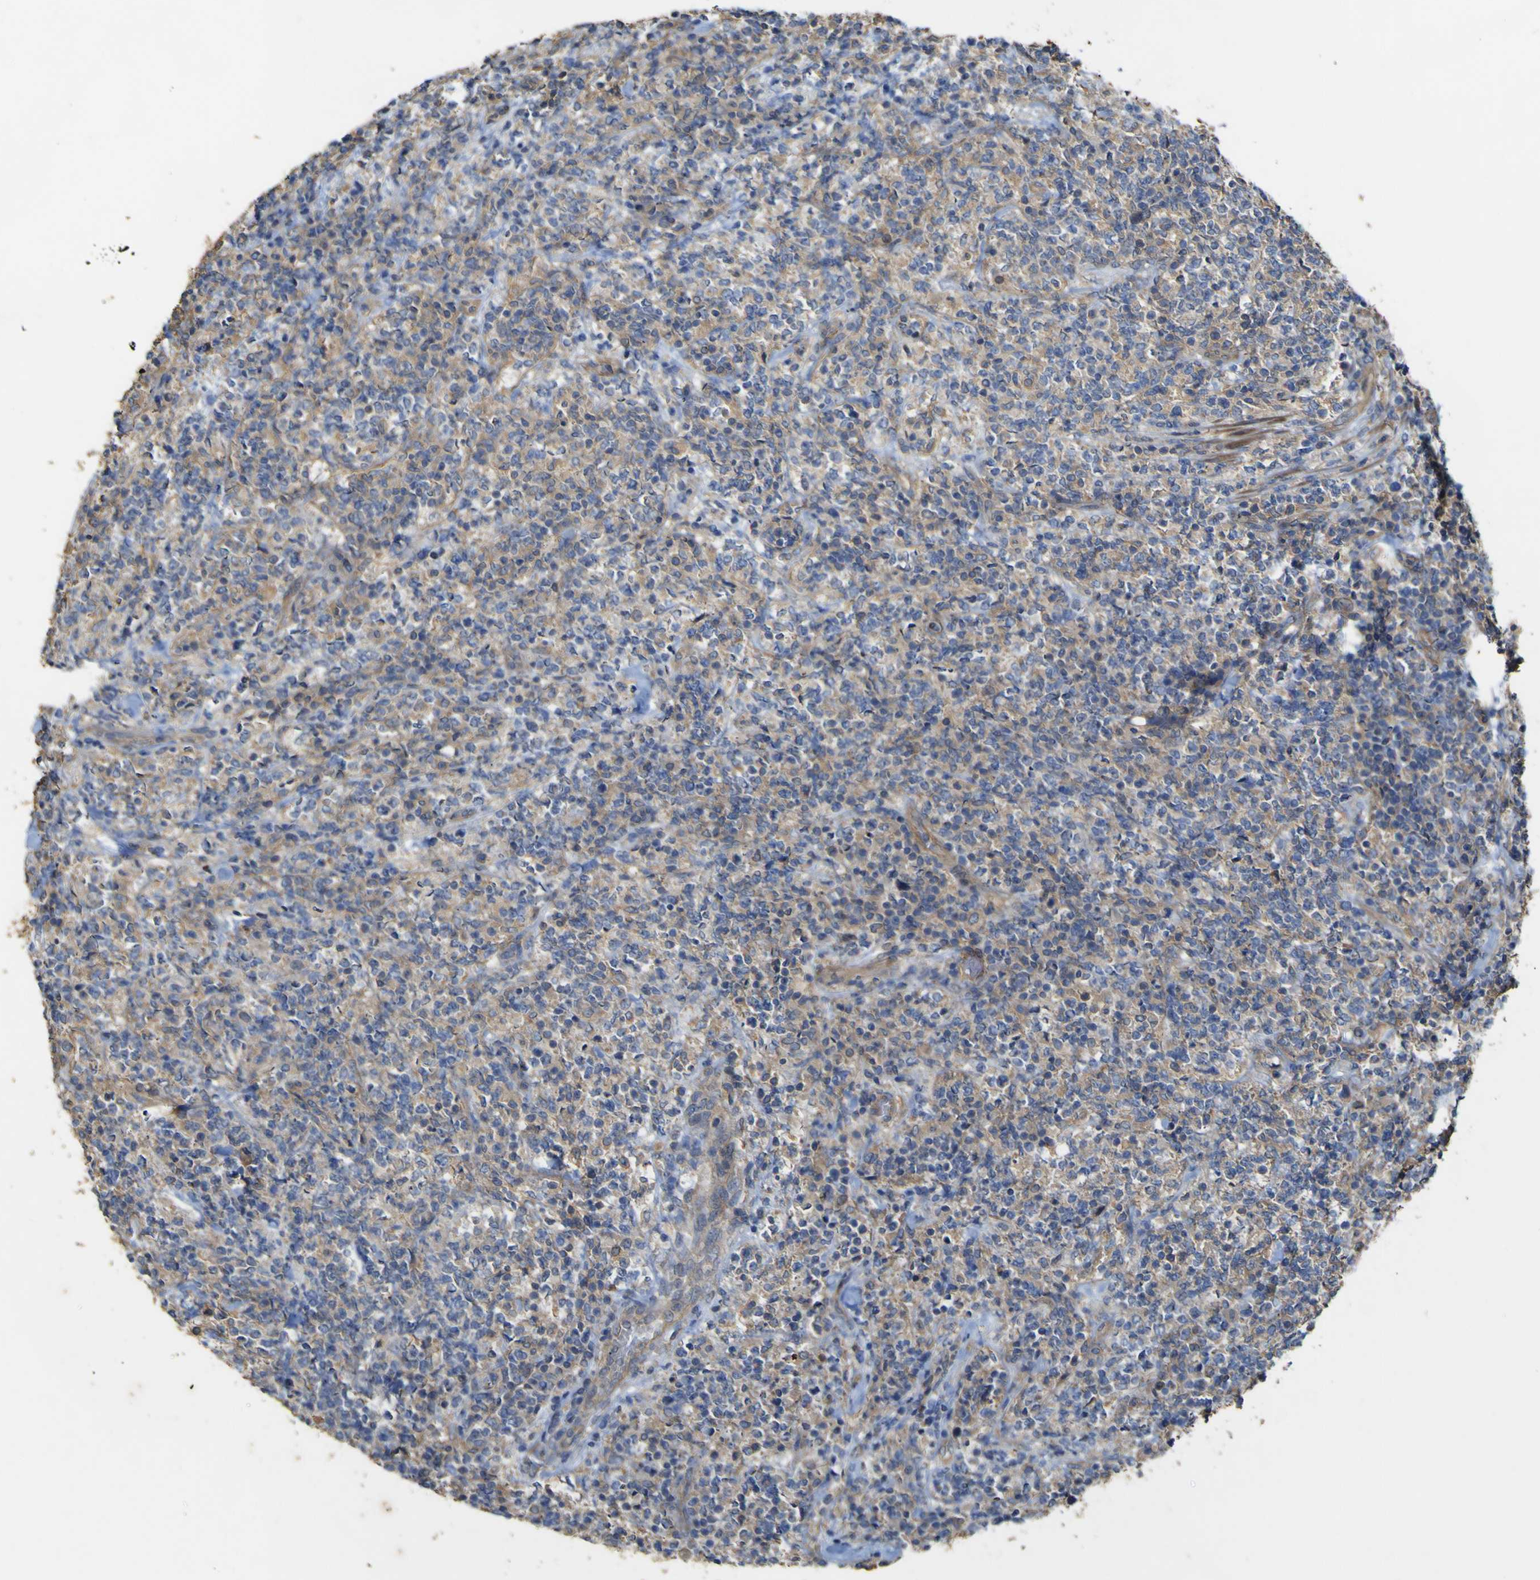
{"staining": {"intensity": "weak", "quantity": ">75%", "location": "cytoplasmic/membranous"}, "tissue": "lymphoma", "cell_type": "Tumor cells", "image_type": "cancer", "snomed": [{"axis": "morphology", "description": "Malignant lymphoma, non-Hodgkin's type, Low grade"}, {"axis": "topography", "description": "Lymph node"}], "caption": "This photomicrograph reveals IHC staining of human lymphoma, with low weak cytoplasmic/membranous expression in about >75% of tumor cells.", "gene": "TNFSF15", "patient": {"sex": "male", "age": 65}}